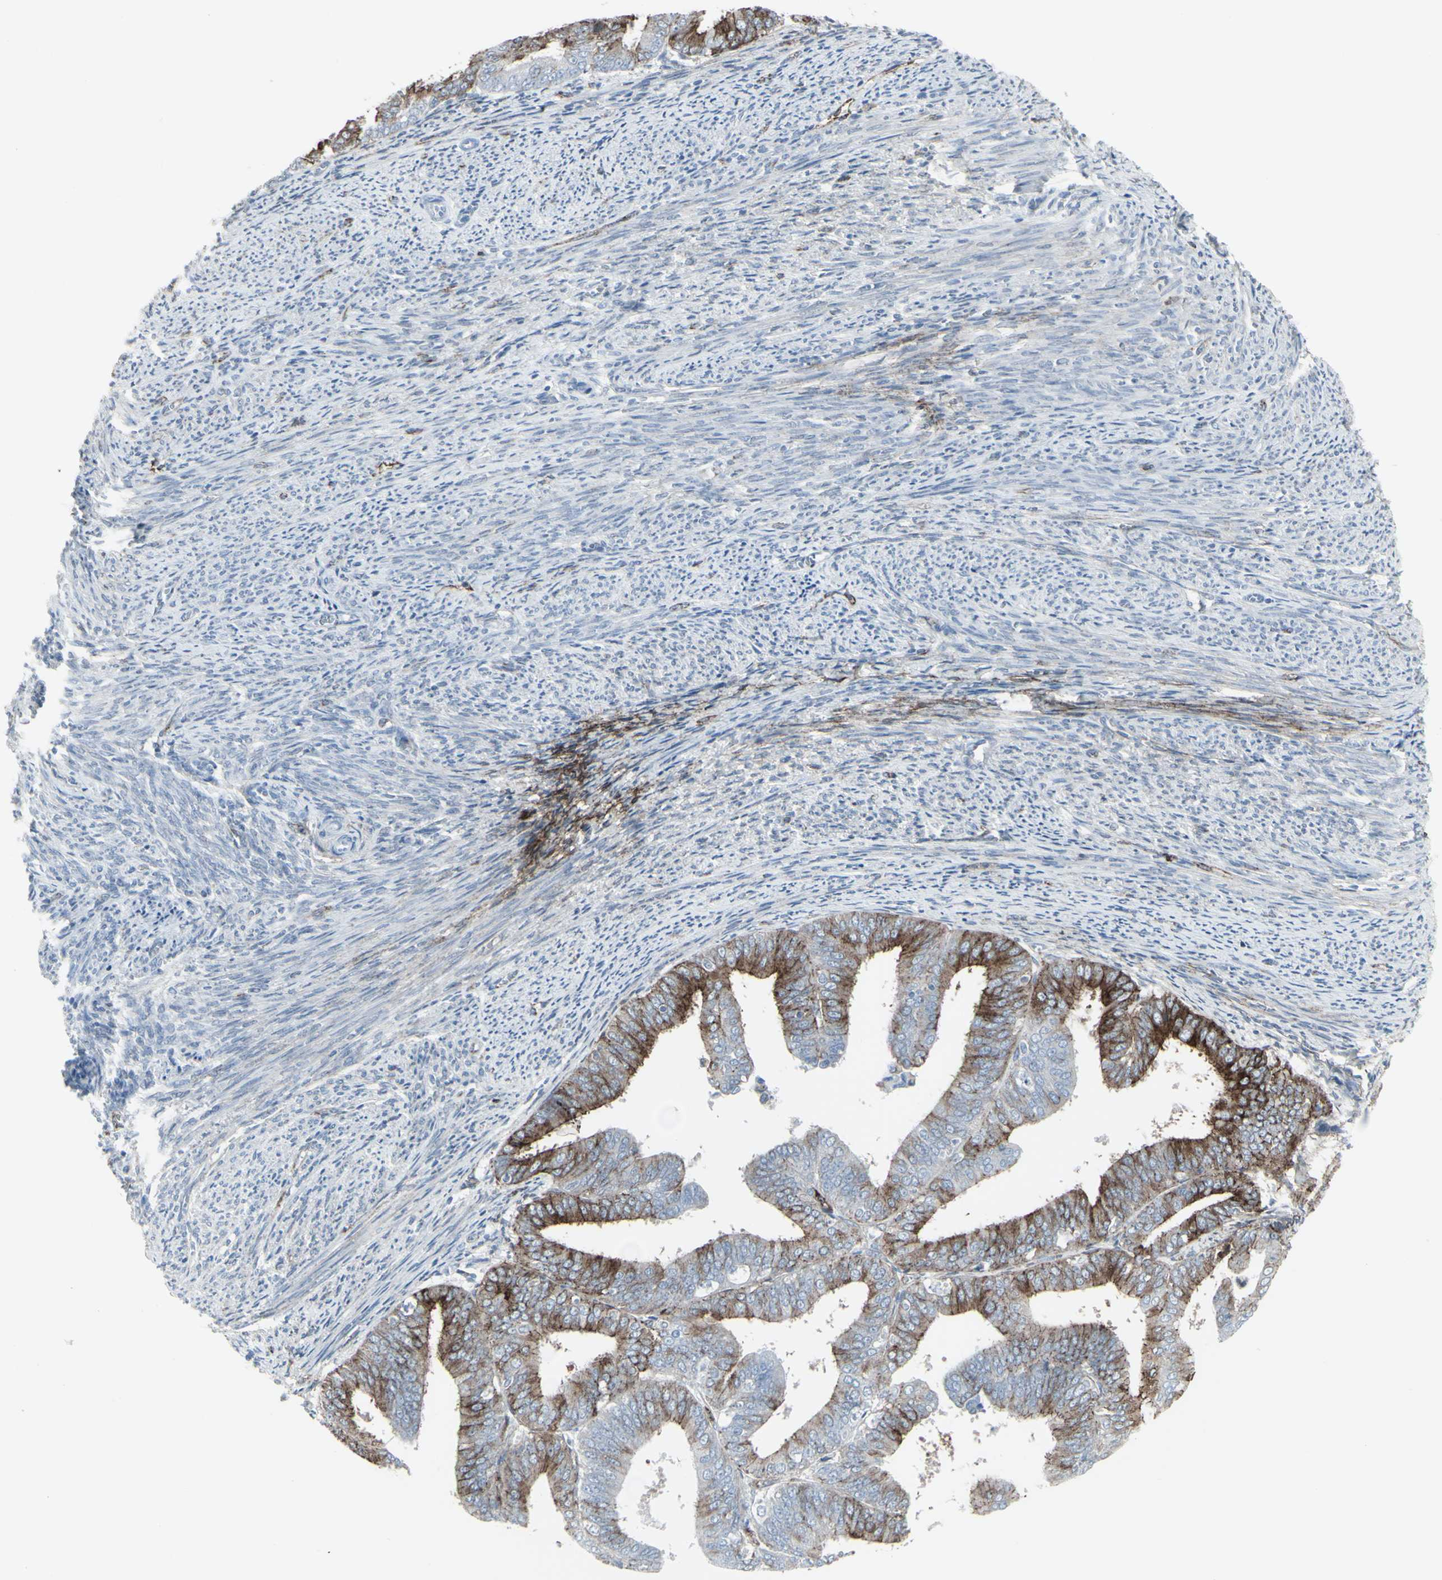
{"staining": {"intensity": "moderate", "quantity": "25%-75%", "location": "cytoplasmic/membranous"}, "tissue": "endometrial cancer", "cell_type": "Tumor cells", "image_type": "cancer", "snomed": [{"axis": "morphology", "description": "Adenocarcinoma, NOS"}, {"axis": "topography", "description": "Endometrium"}], "caption": "Immunohistochemical staining of human endometrial adenocarcinoma reveals medium levels of moderate cytoplasmic/membranous protein staining in approximately 25%-75% of tumor cells.", "gene": "GJA1", "patient": {"sex": "female", "age": 63}}